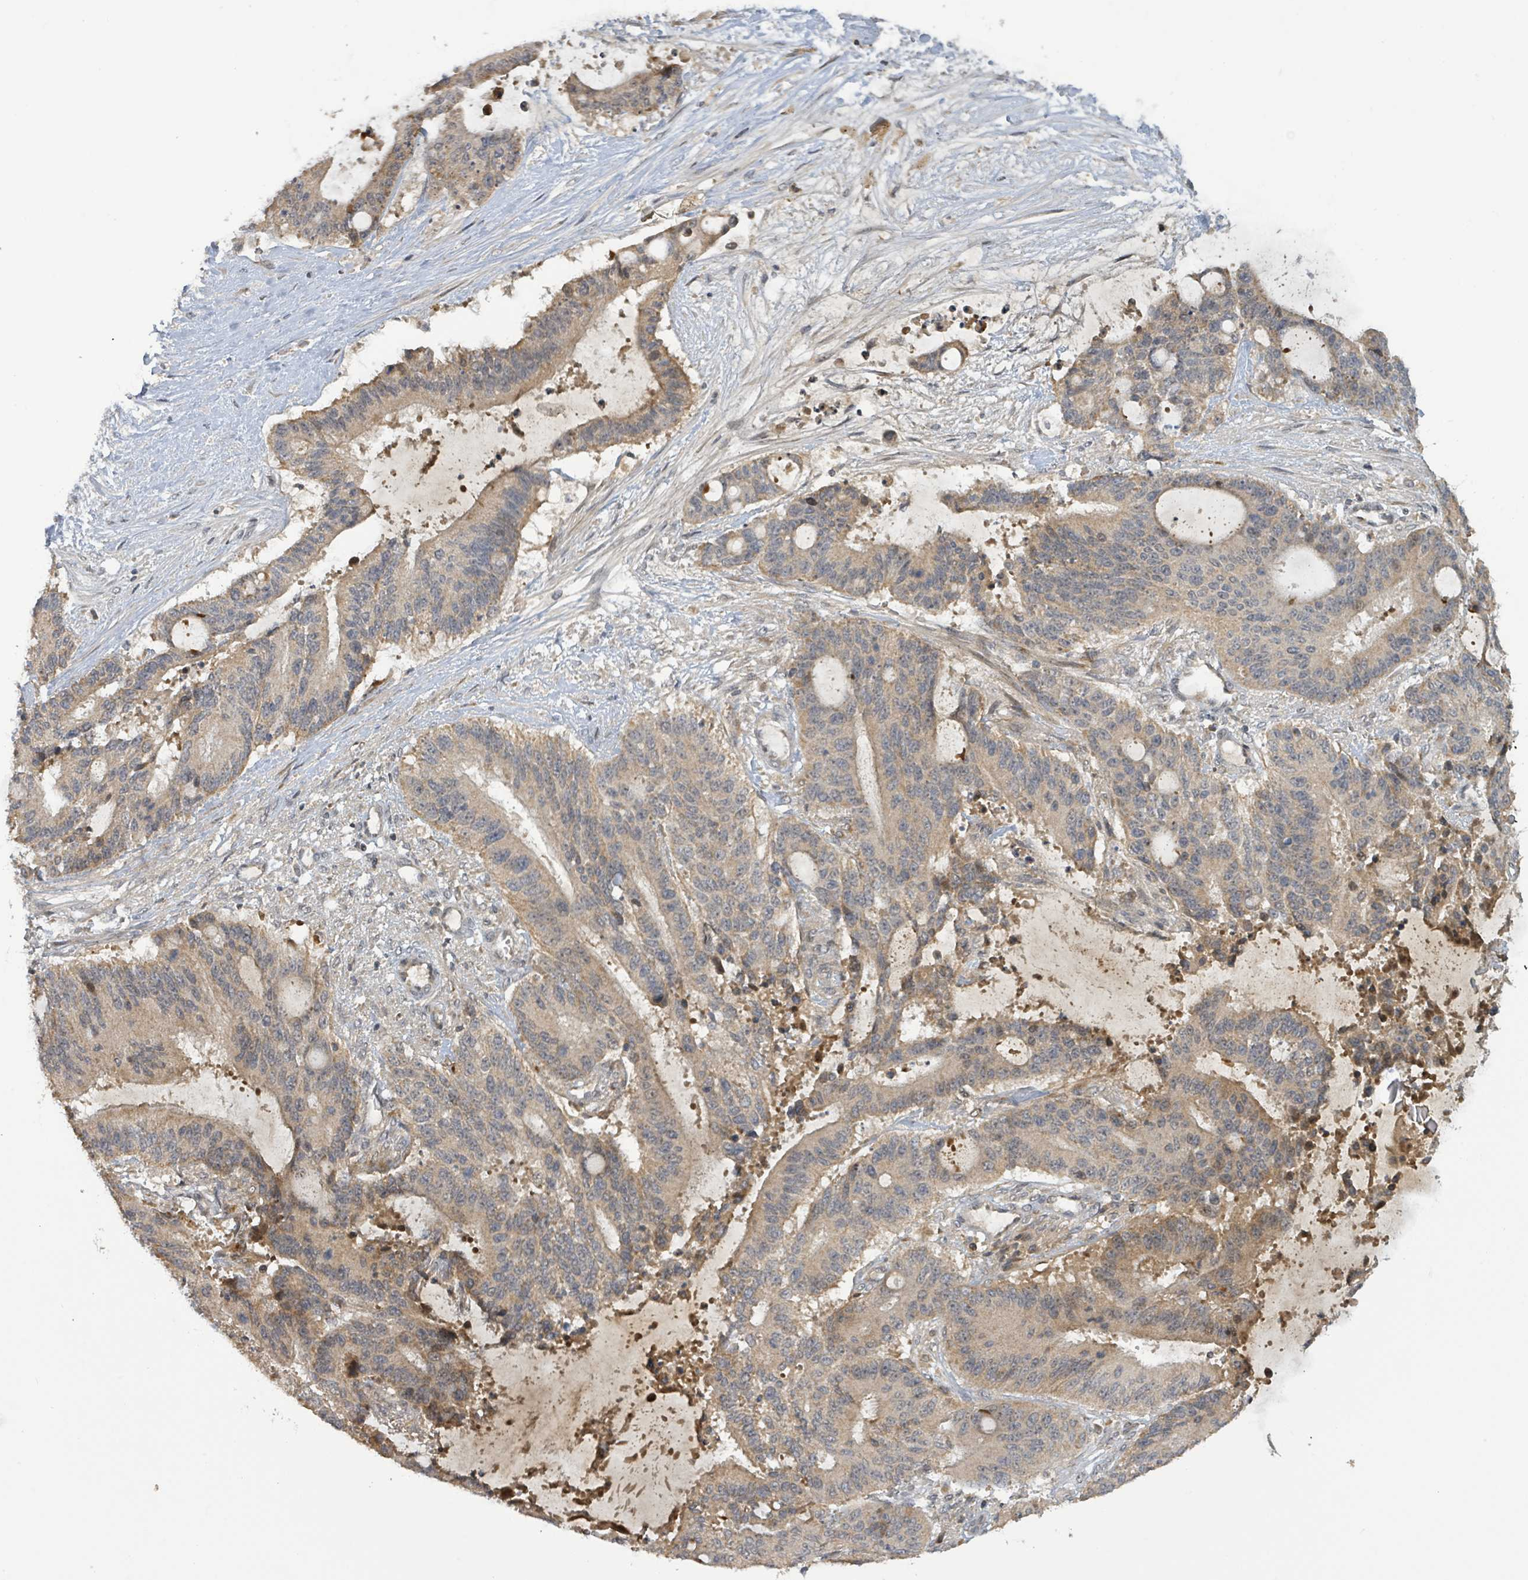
{"staining": {"intensity": "weak", "quantity": "25%-75%", "location": "cytoplasmic/membranous"}, "tissue": "liver cancer", "cell_type": "Tumor cells", "image_type": "cancer", "snomed": [{"axis": "morphology", "description": "Normal tissue, NOS"}, {"axis": "morphology", "description": "Cholangiocarcinoma"}, {"axis": "topography", "description": "Liver"}, {"axis": "topography", "description": "Peripheral nerve tissue"}], "caption": "High-magnification brightfield microscopy of liver cancer stained with DAB (brown) and counterstained with hematoxylin (blue). tumor cells exhibit weak cytoplasmic/membranous staining is identified in about25%-75% of cells.", "gene": "ITGA11", "patient": {"sex": "female", "age": 73}}